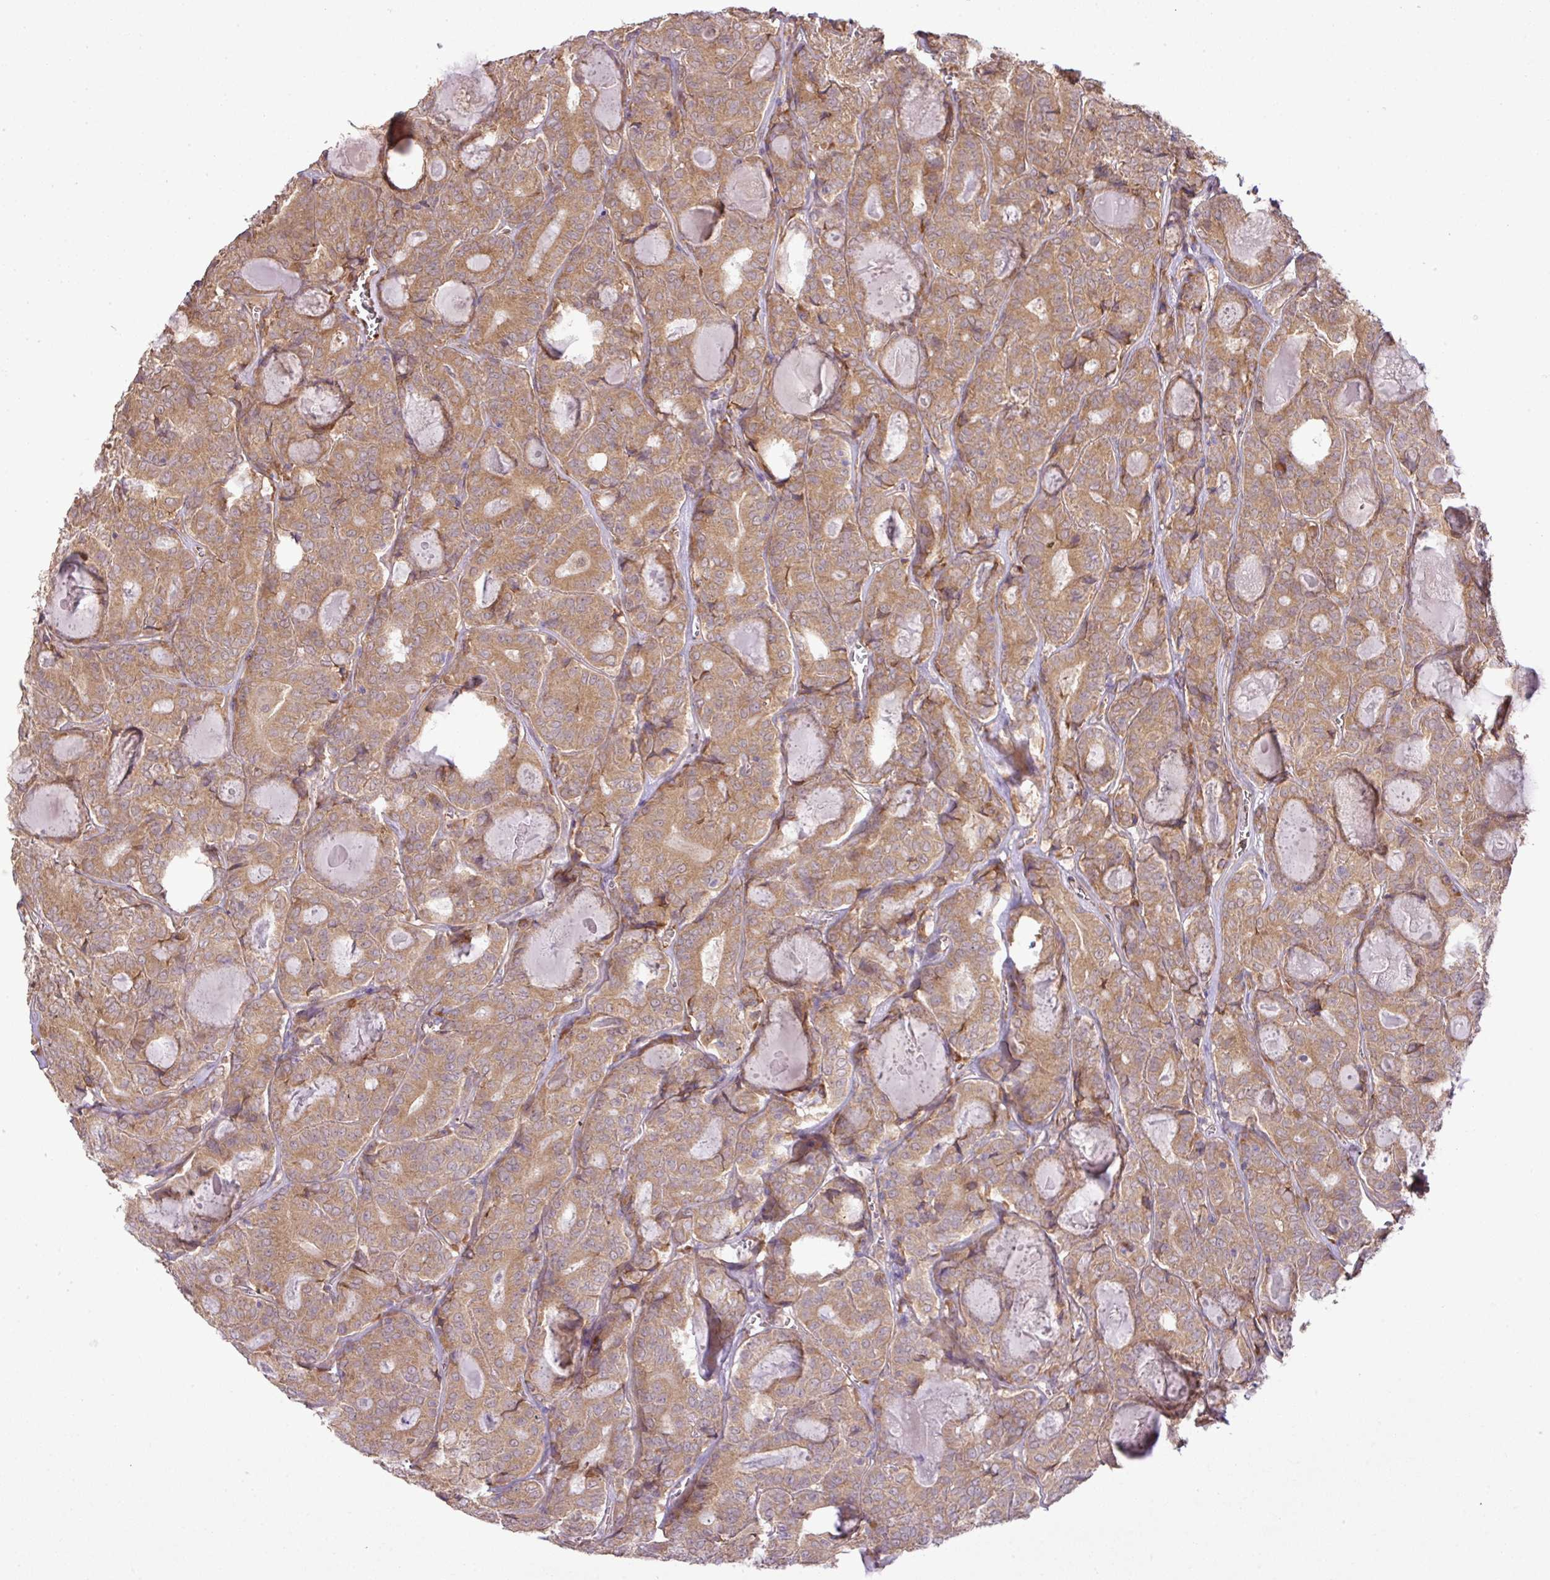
{"staining": {"intensity": "moderate", "quantity": ">75%", "location": "cytoplasmic/membranous"}, "tissue": "thyroid cancer", "cell_type": "Tumor cells", "image_type": "cancer", "snomed": [{"axis": "morphology", "description": "Papillary adenocarcinoma, NOS"}, {"axis": "topography", "description": "Thyroid gland"}], "caption": "Immunohistochemistry (IHC) of human thyroid papillary adenocarcinoma demonstrates medium levels of moderate cytoplasmic/membranous positivity in approximately >75% of tumor cells.", "gene": "DNAAF4", "patient": {"sex": "female", "age": 72}}